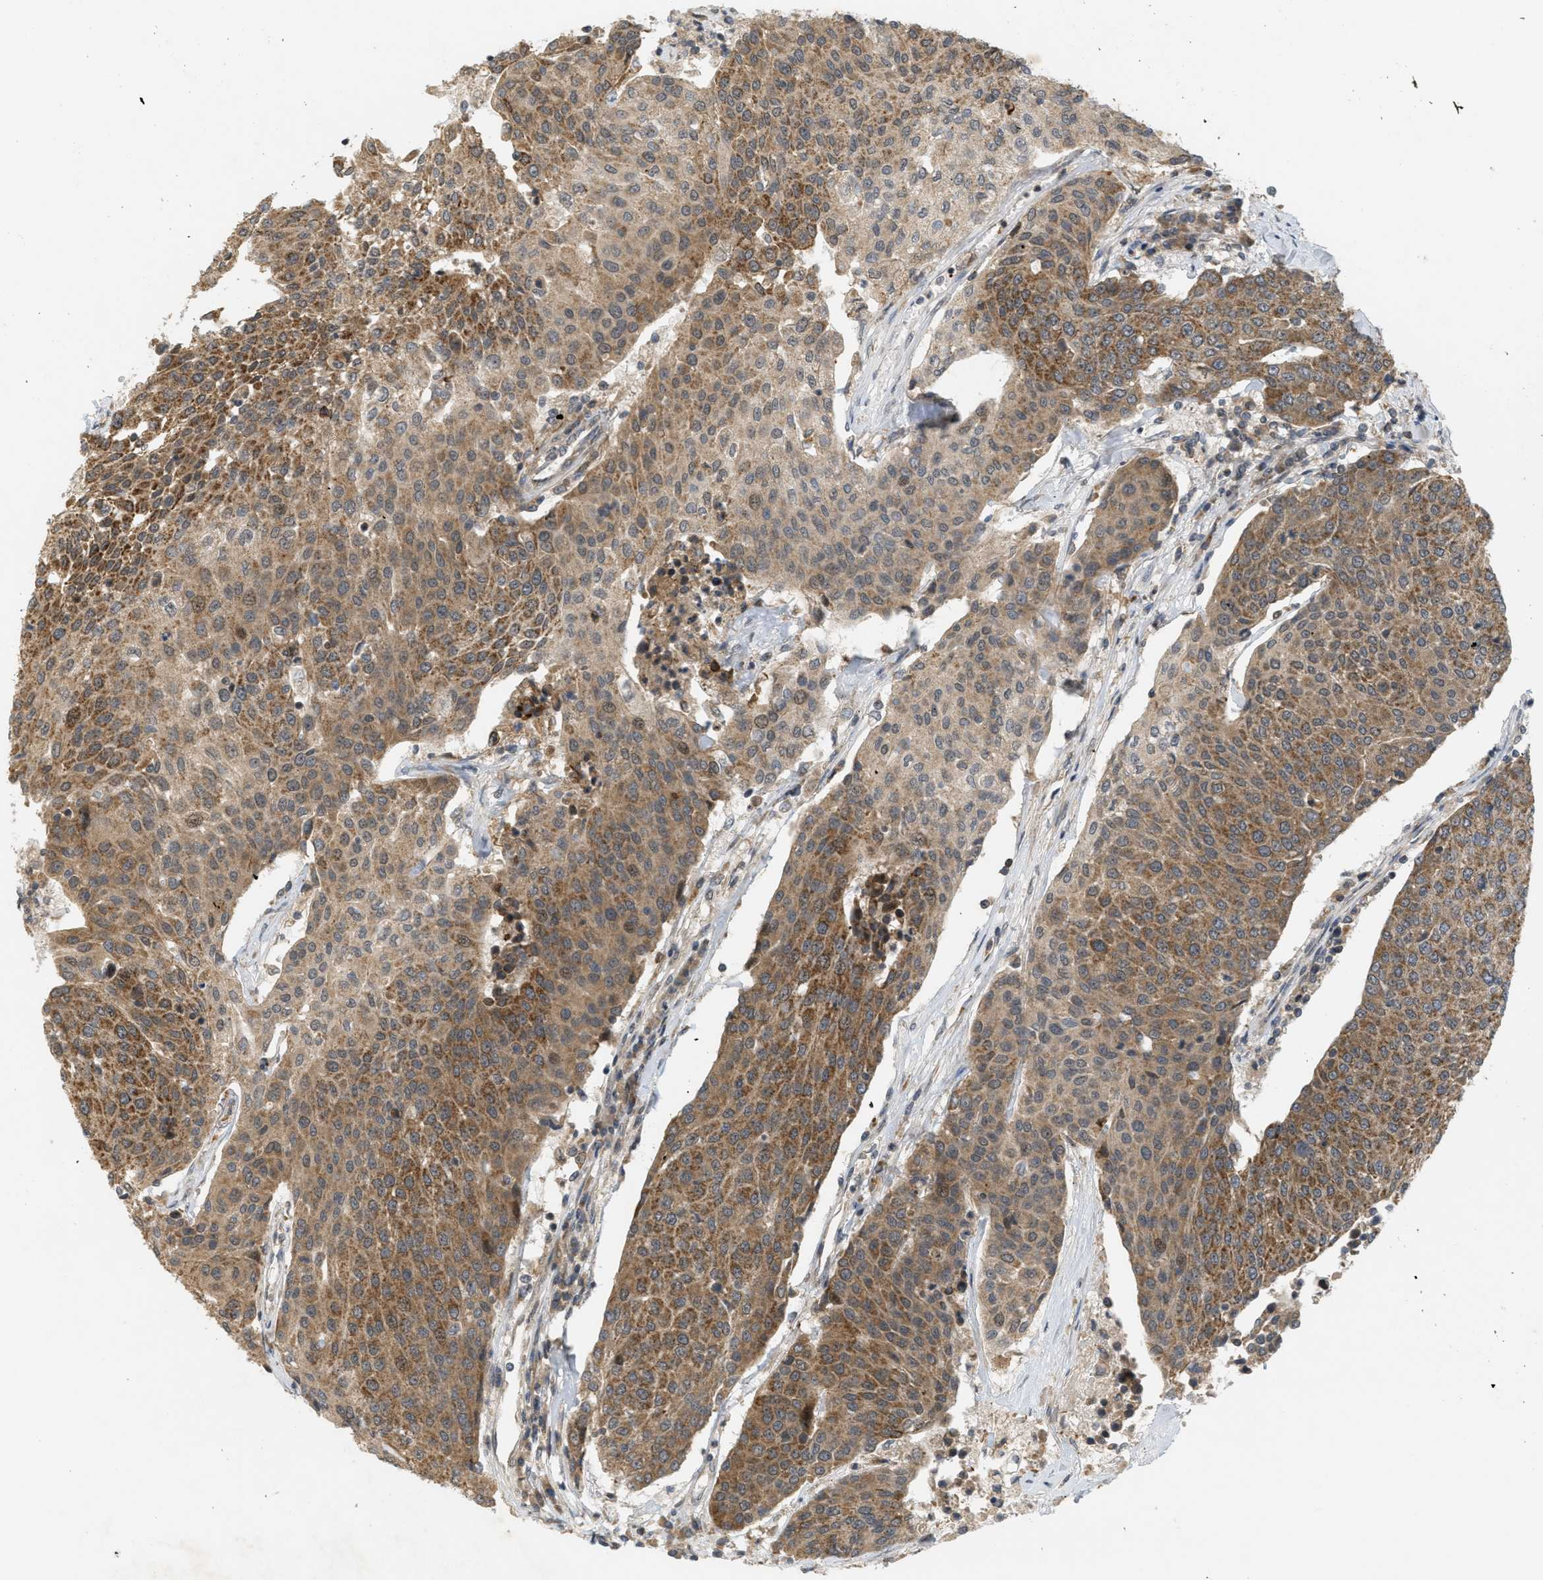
{"staining": {"intensity": "strong", "quantity": "25%-75%", "location": "cytoplasmic/membranous"}, "tissue": "urothelial cancer", "cell_type": "Tumor cells", "image_type": "cancer", "snomed": [{"axis": "morphology", "description": "Urothelial carcinoma, High grade"}, {"axis": "topography", "description": "Urinary bladder"}], "caption": "This is an image of immunohistochemistry staining of urothelial cancer, which shows strong staining in the cytoplasmic/membranous of tumor cells.", "gene": "PRKD1", "patient": {"sex": "female", "age": 85}}